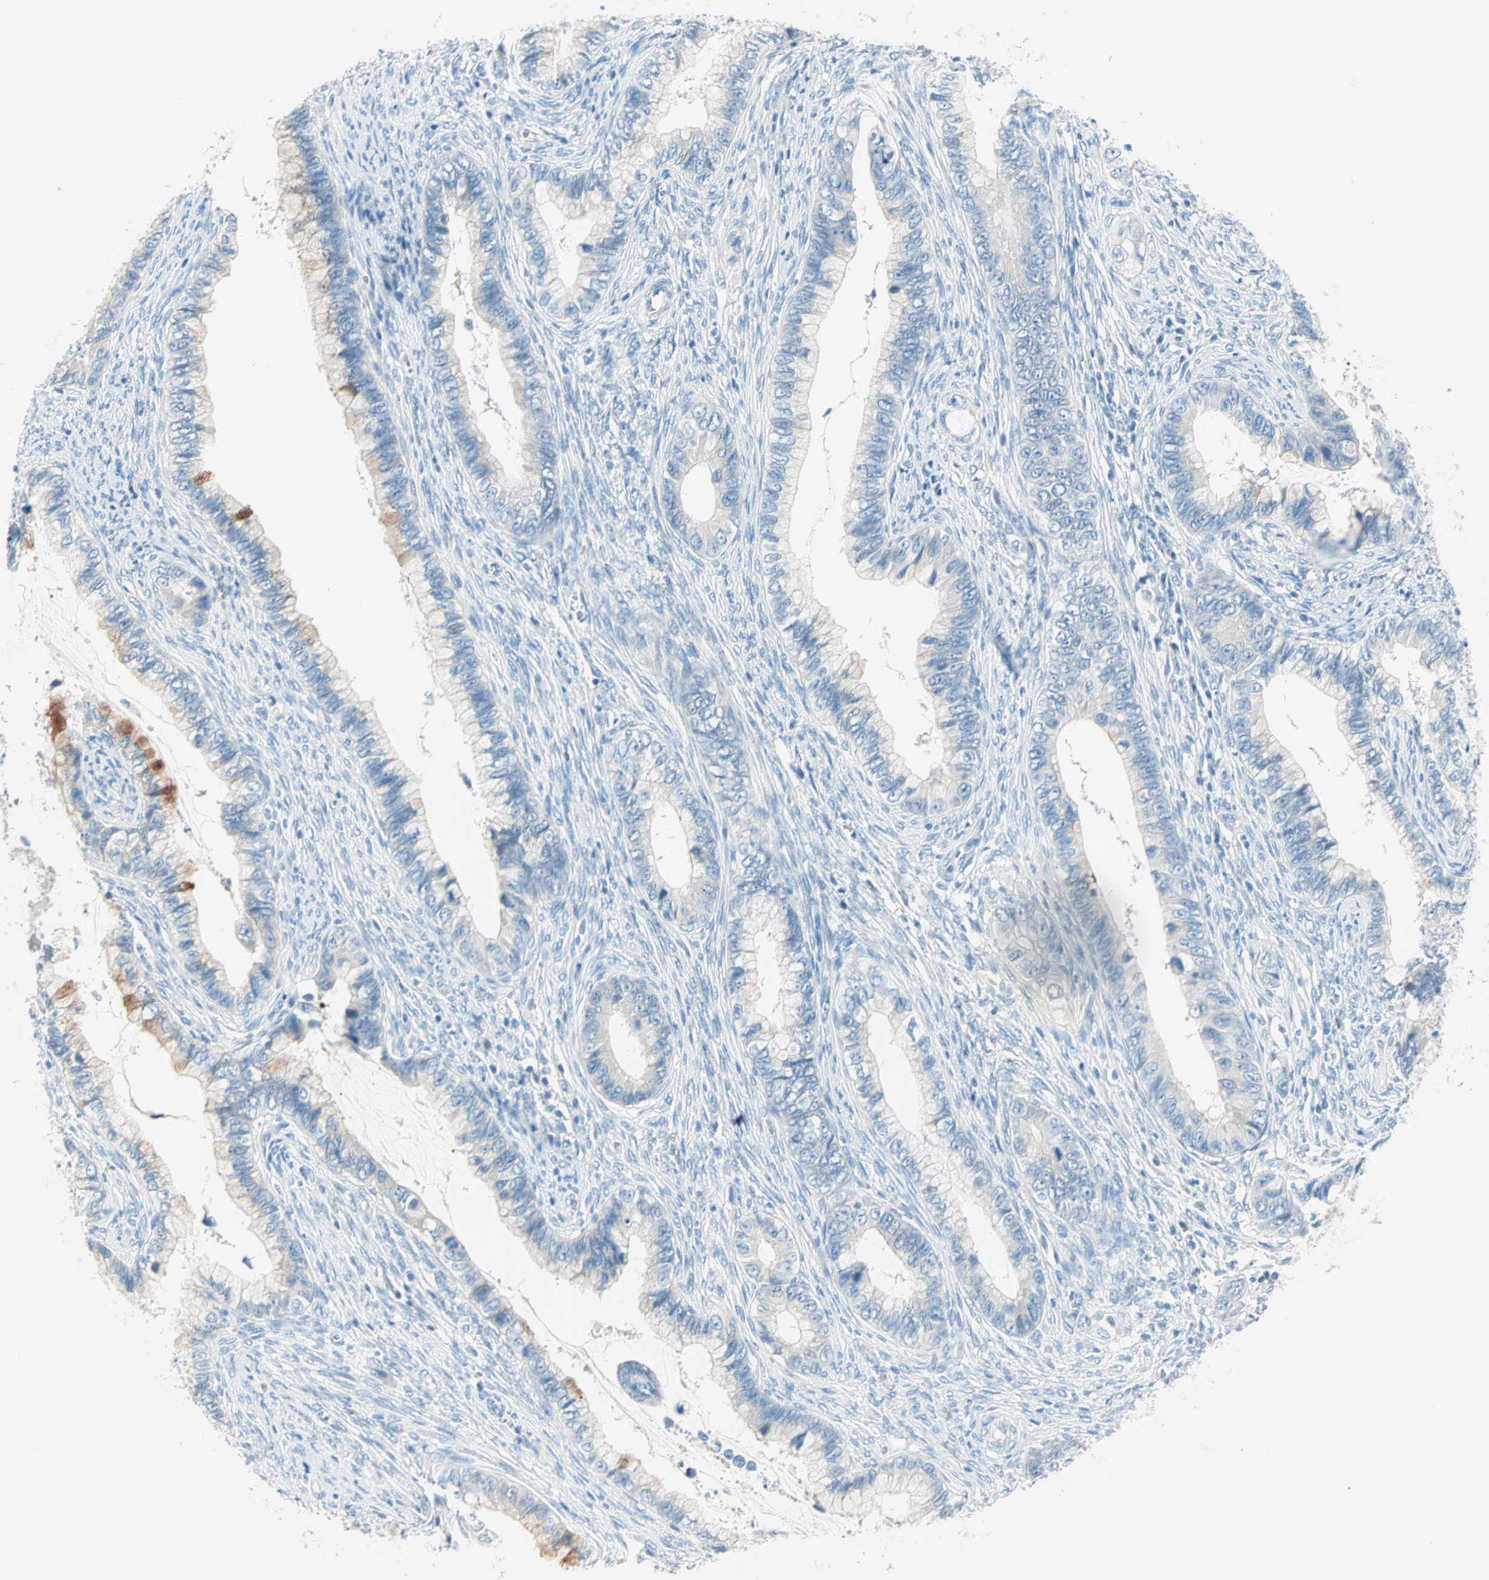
{"staining": {"intensity": "moderate", "quantity": "<25%", "location": "cytoplasmic/membranous"}, "tissue": "cervical cancer", "cell_type": "Tumor cells", "image_type": "cancer", "snomed": [{"axis": "morphology", "description": "Adenocarcinoma, NOS"}, {"axis": "topography", "description": "Cervix"}], "caption": "There is low levels of moderate cytoplasmic/membranous positivity in tumor cells of cervical cancer, as demonstrated by immunohistochemical staining (brown color).", "gene": "SULT1C2", "patient": {"sex": "female", "age": 44}}